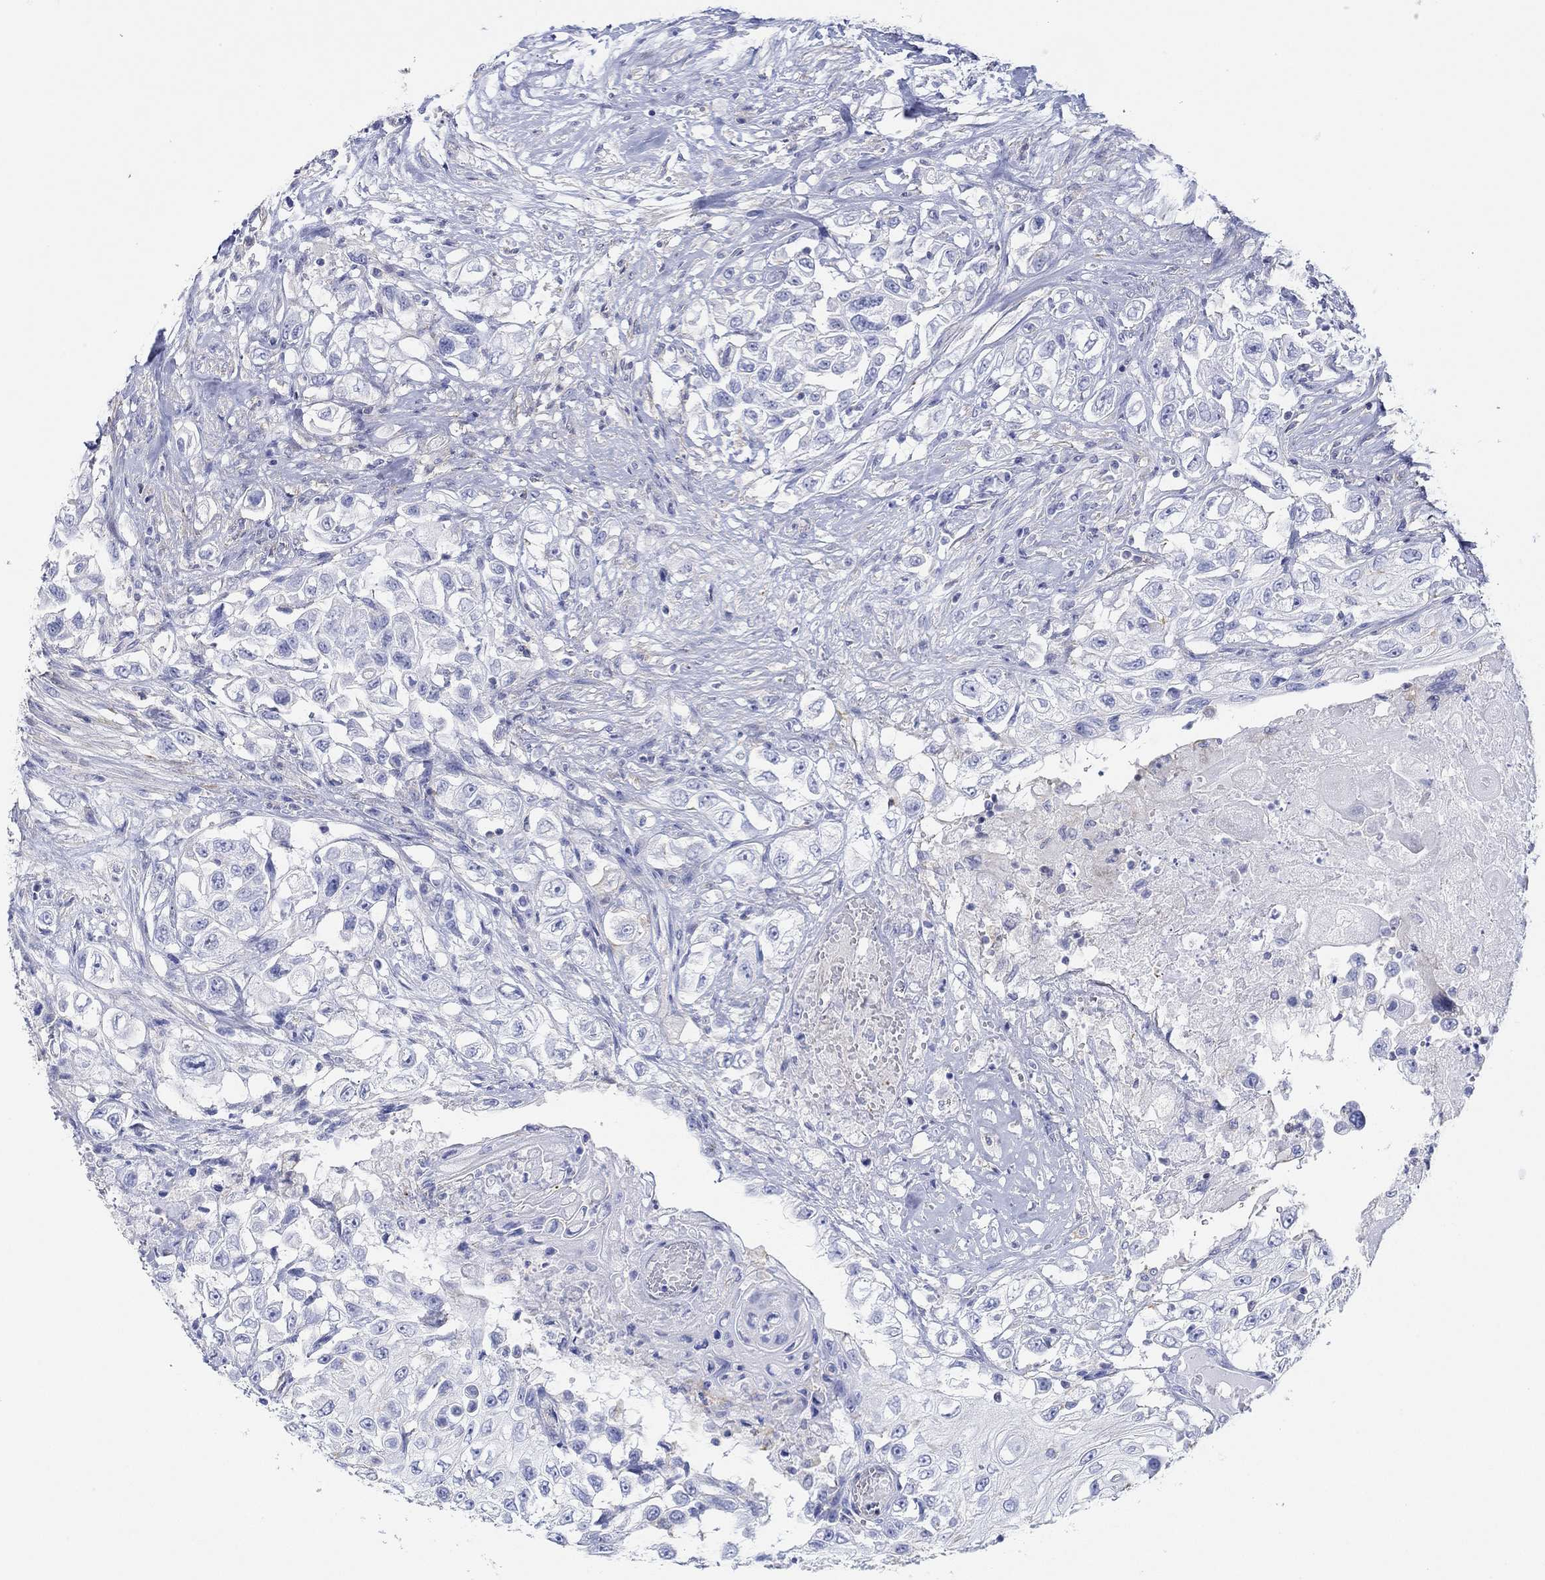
{"staining": {"intensity": "negative", "quantity": "none", "location": "none"}, "tissue": "urothelial cancer", "cell_type": "Tumor cells", "image_type": "cancer", "snomed": [{"axis": "morphology", "description": "Urothelial carcinoma, High grade"}, {"axis": "topography", "description": "Urinary bladder"}], "caption": "This is a image of IHC staining of urothelial cancer, which shows no staining in tumor cells.", "gene": "PPIL6", "patient": {"sex": "female", "age": 56}}